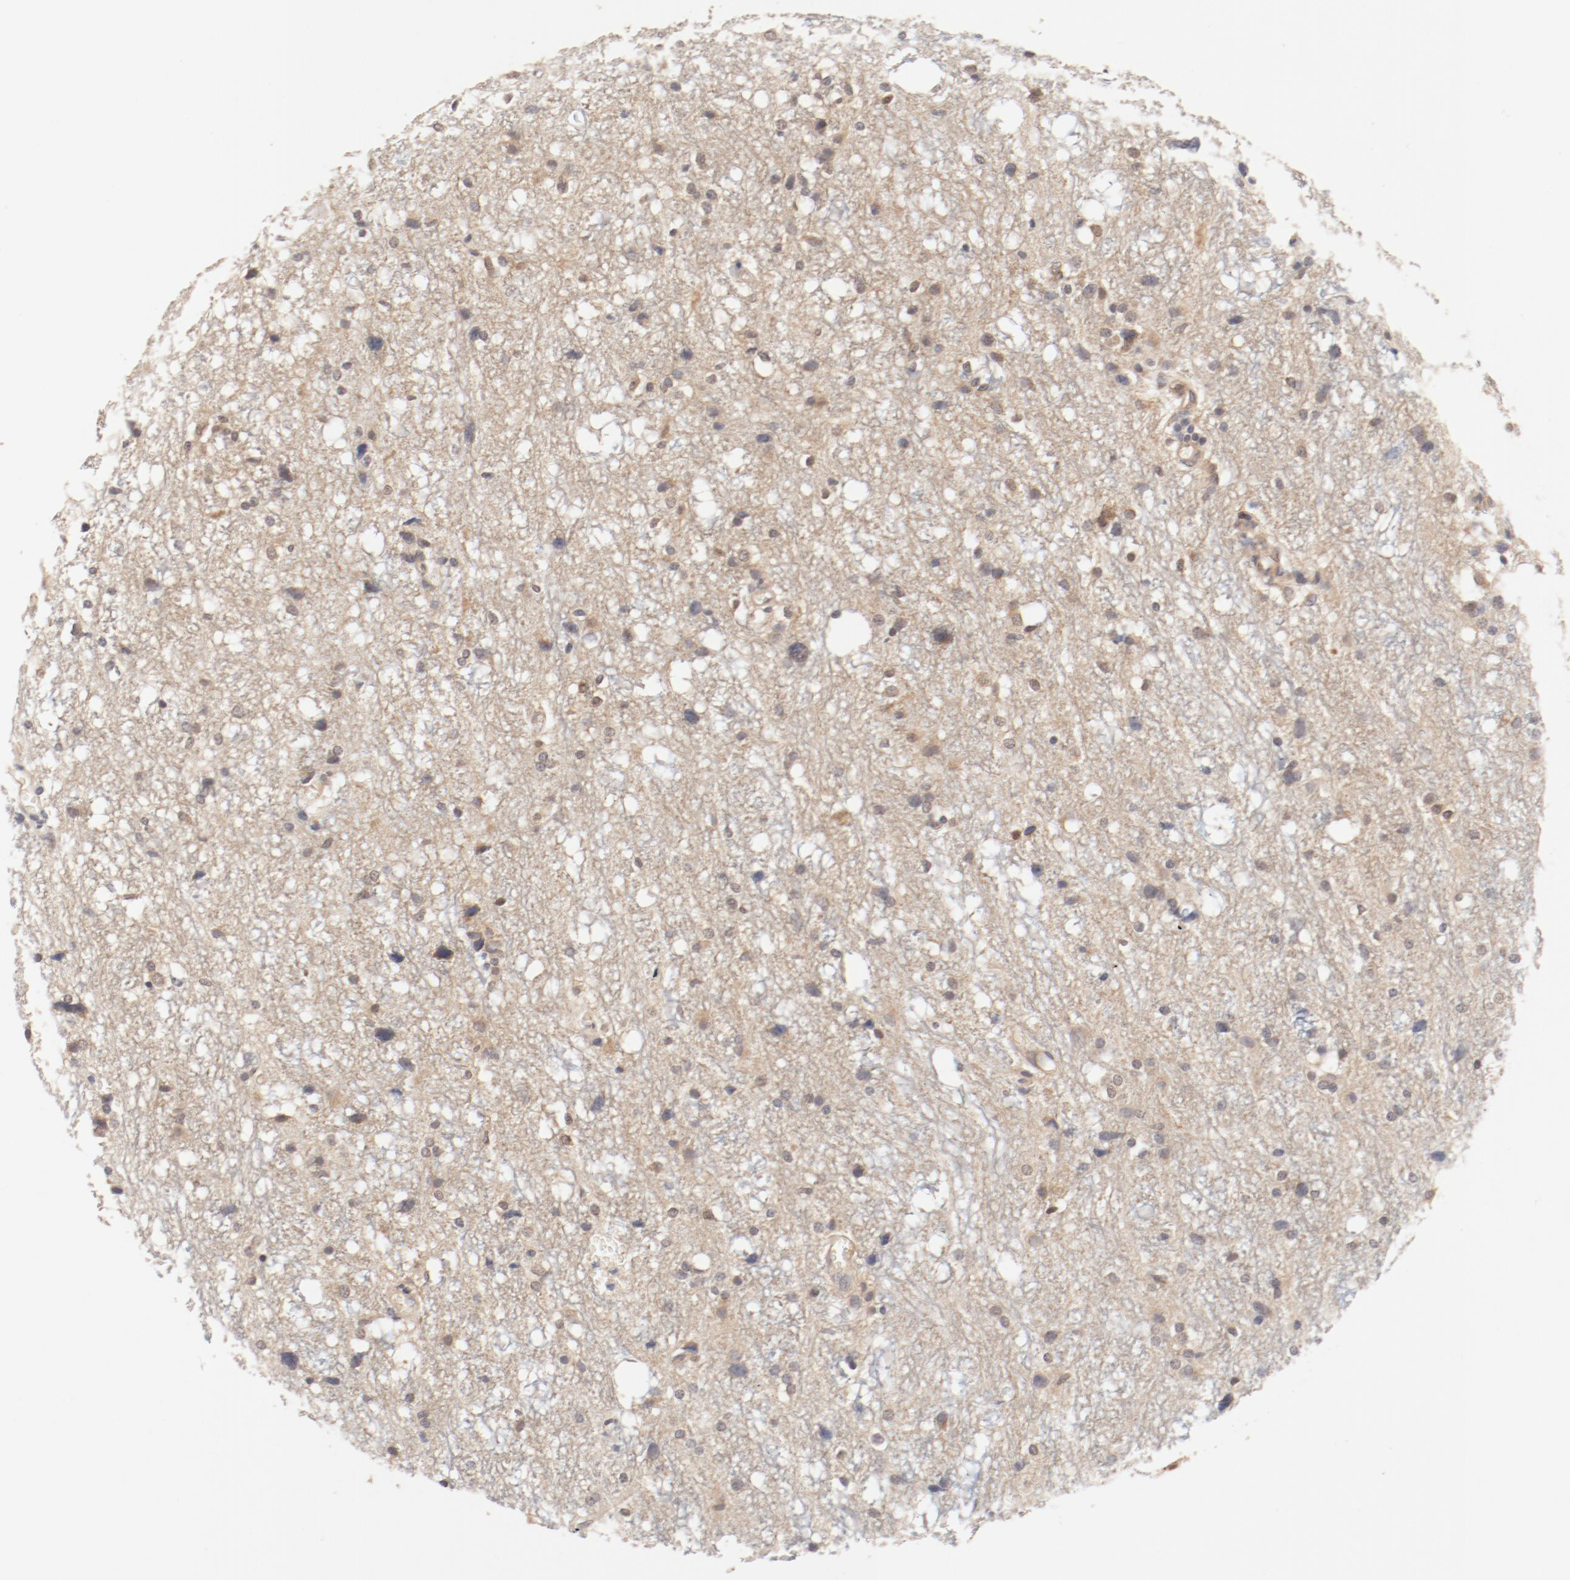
{"staining": {"intensity": "weak", "quantity": "<25%", "location": "cytoplasmic/membranous"}, "tissue": "glioma", "cell_type": "Tumor cells", "image_type": "cancer", "snomed": [{"axis": "morphology", "description": "Glioma, malignant, High grade"}, {"axis": "topography", "description": "Brain"}], "caption": "Immunohistochemistry (IHC) micrograph of neoplastic tissue: human glioma stained with DAB reveals no significant protein expression in tumor cells.", "gene": "UBE2J1", "patient": {"sex": "female", "age": 59}}